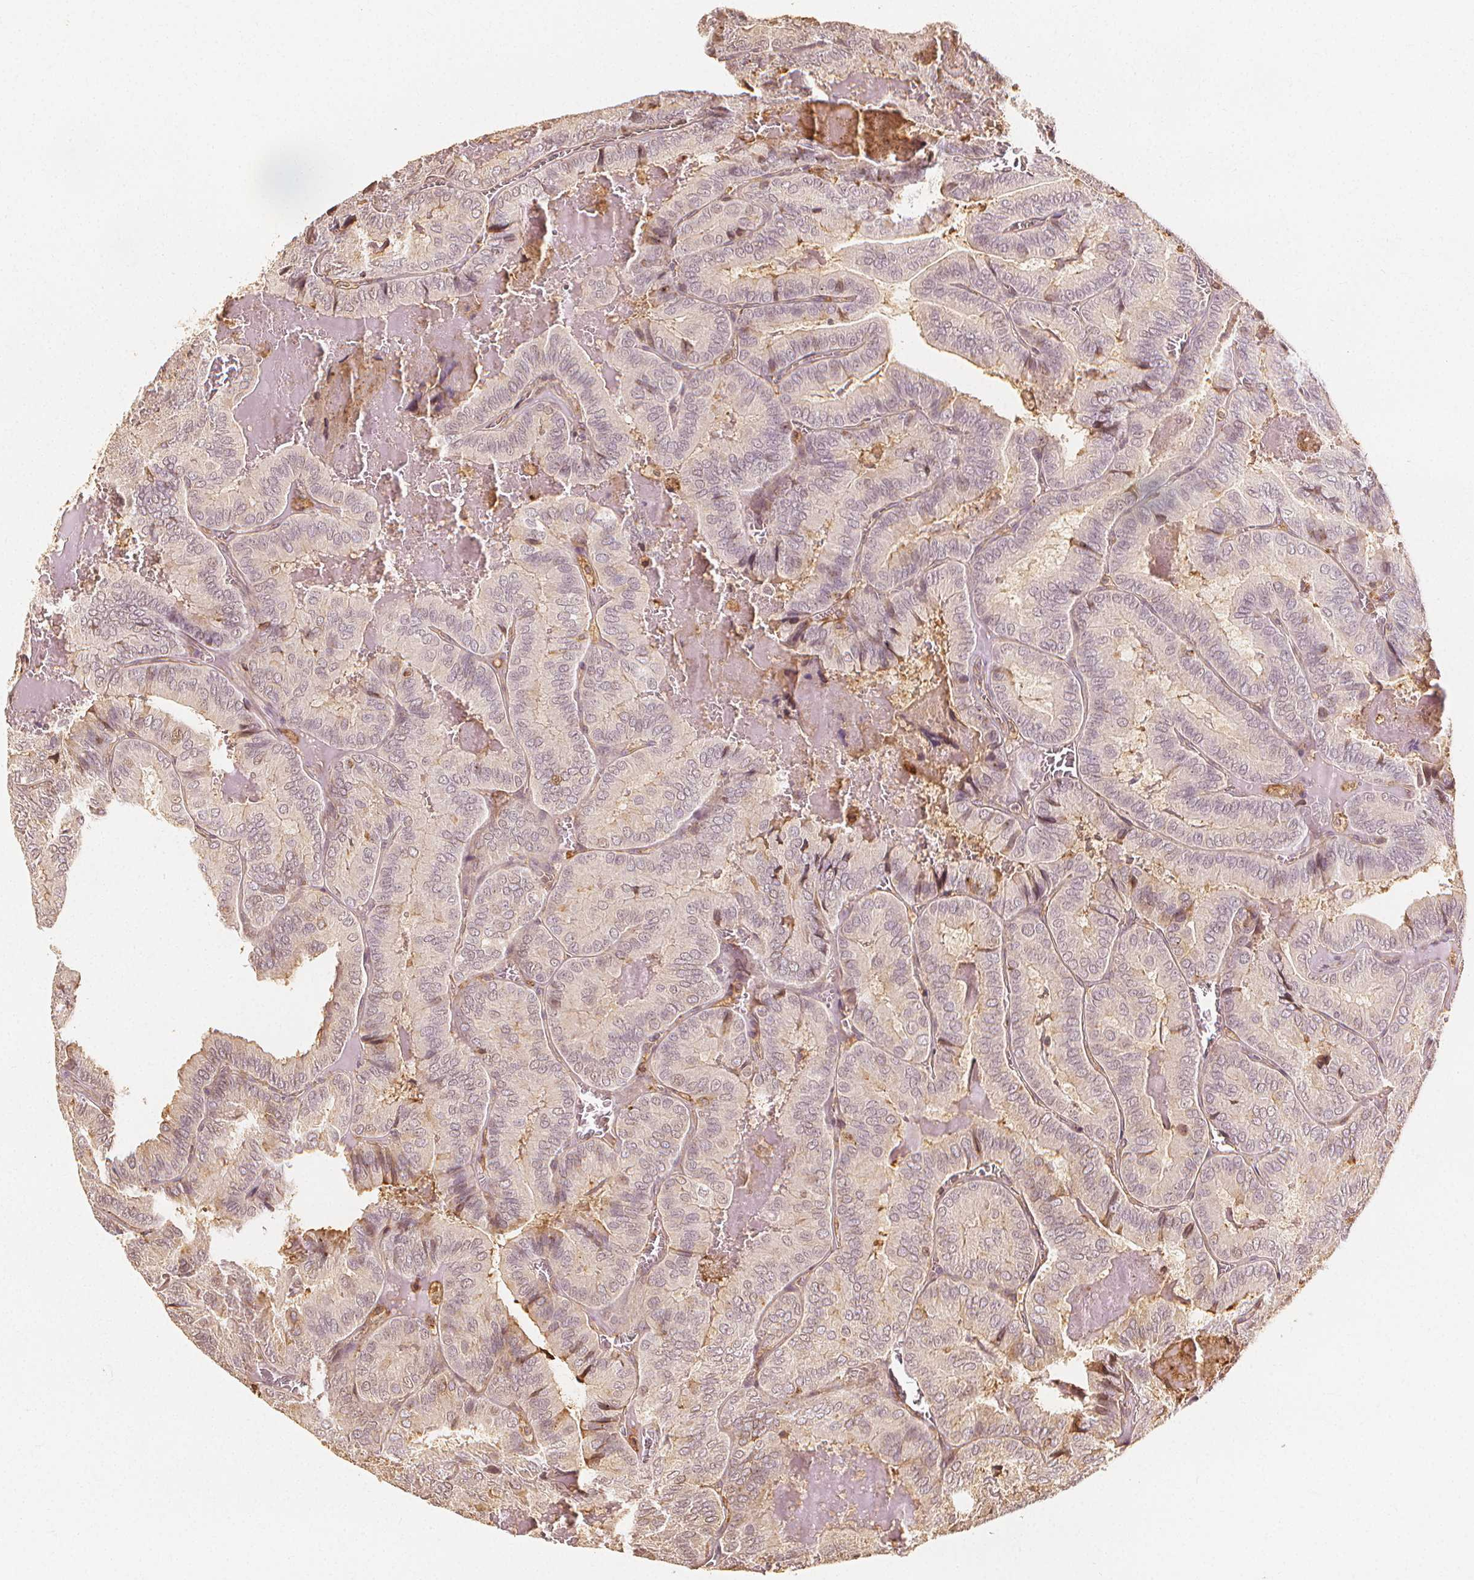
{"staining": {"intensity": "negative", "quantity": "none", "location": "none"}, "tissue": "thyroid cancer", "cell_type": "Tumor cells", "image_type": "cancer", "snomed": [{"axis": "morphology", "description": "Papillary adenocarcinoma, NOS"}, {"axis": "topography", "description": "Thyroid gland"}], "caption": "The histopathology image demonstrates no significant staining in tumor cells of thyroid cancer (papillary adenocarcinoma).", "gene": "ARHGAP26", "patient": {"sex": "female", "age": 75}}